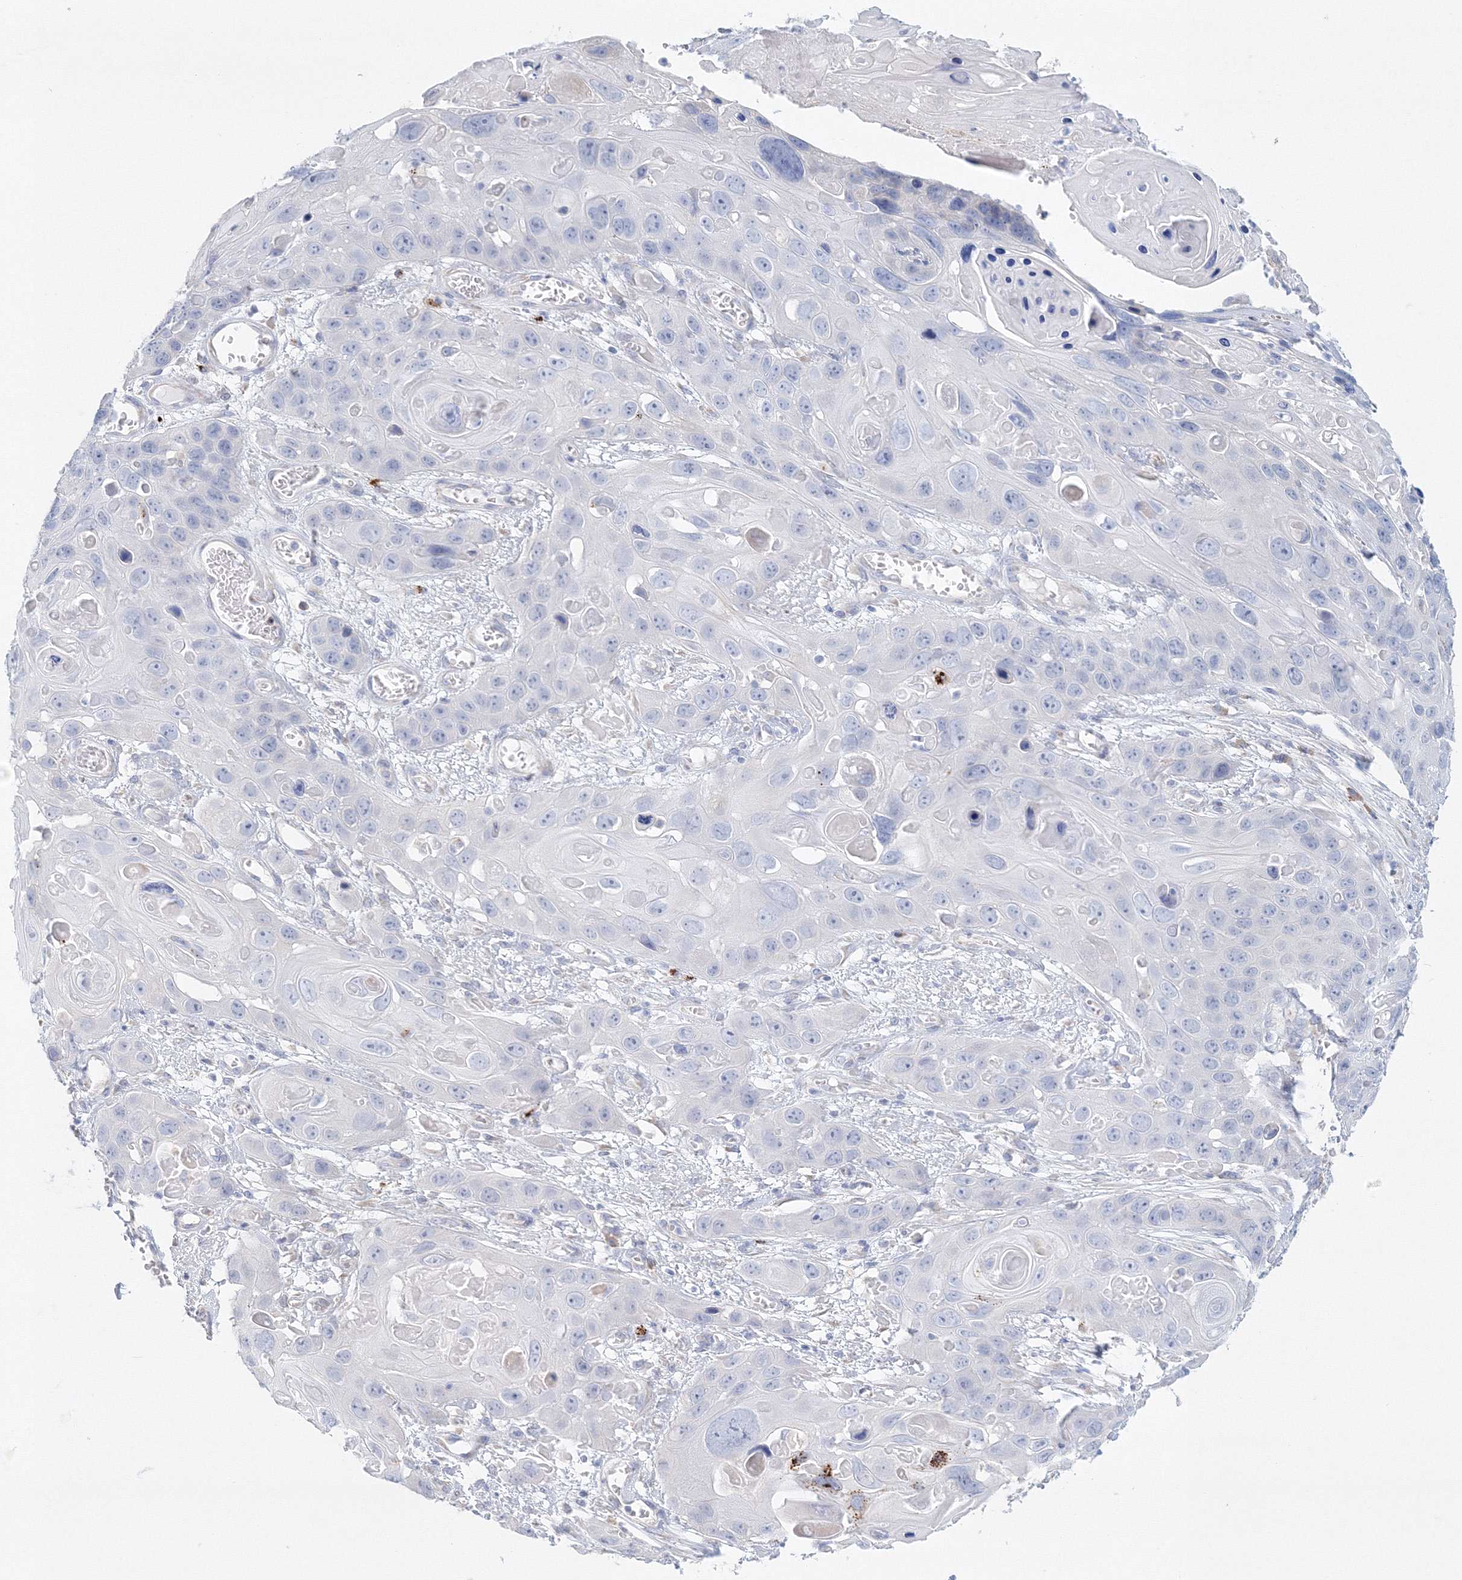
{"staining": {"intensity": "moderate", "quantity": "<25%", "location": "cytoplasmic/membranous"}, "tissue": "skin cancer", "cell_type": "Tumor cells", "image_type": "cancer", "snomed": [{"axis": "morphology", "description": "Squamous cell carcinoma, NOS"}, {"axis": "topography", "description": "Skin"}], "caption": "Immunohistochemistry (IHC) of skin cancer (squamous cell carcinoma) demonstrates low levels of moderate cytoplasmic/membranous positivity in approximately <25% of tumor cells.", "gene": "VSIG1", "patient": {"sex": "male", "age": 55}}